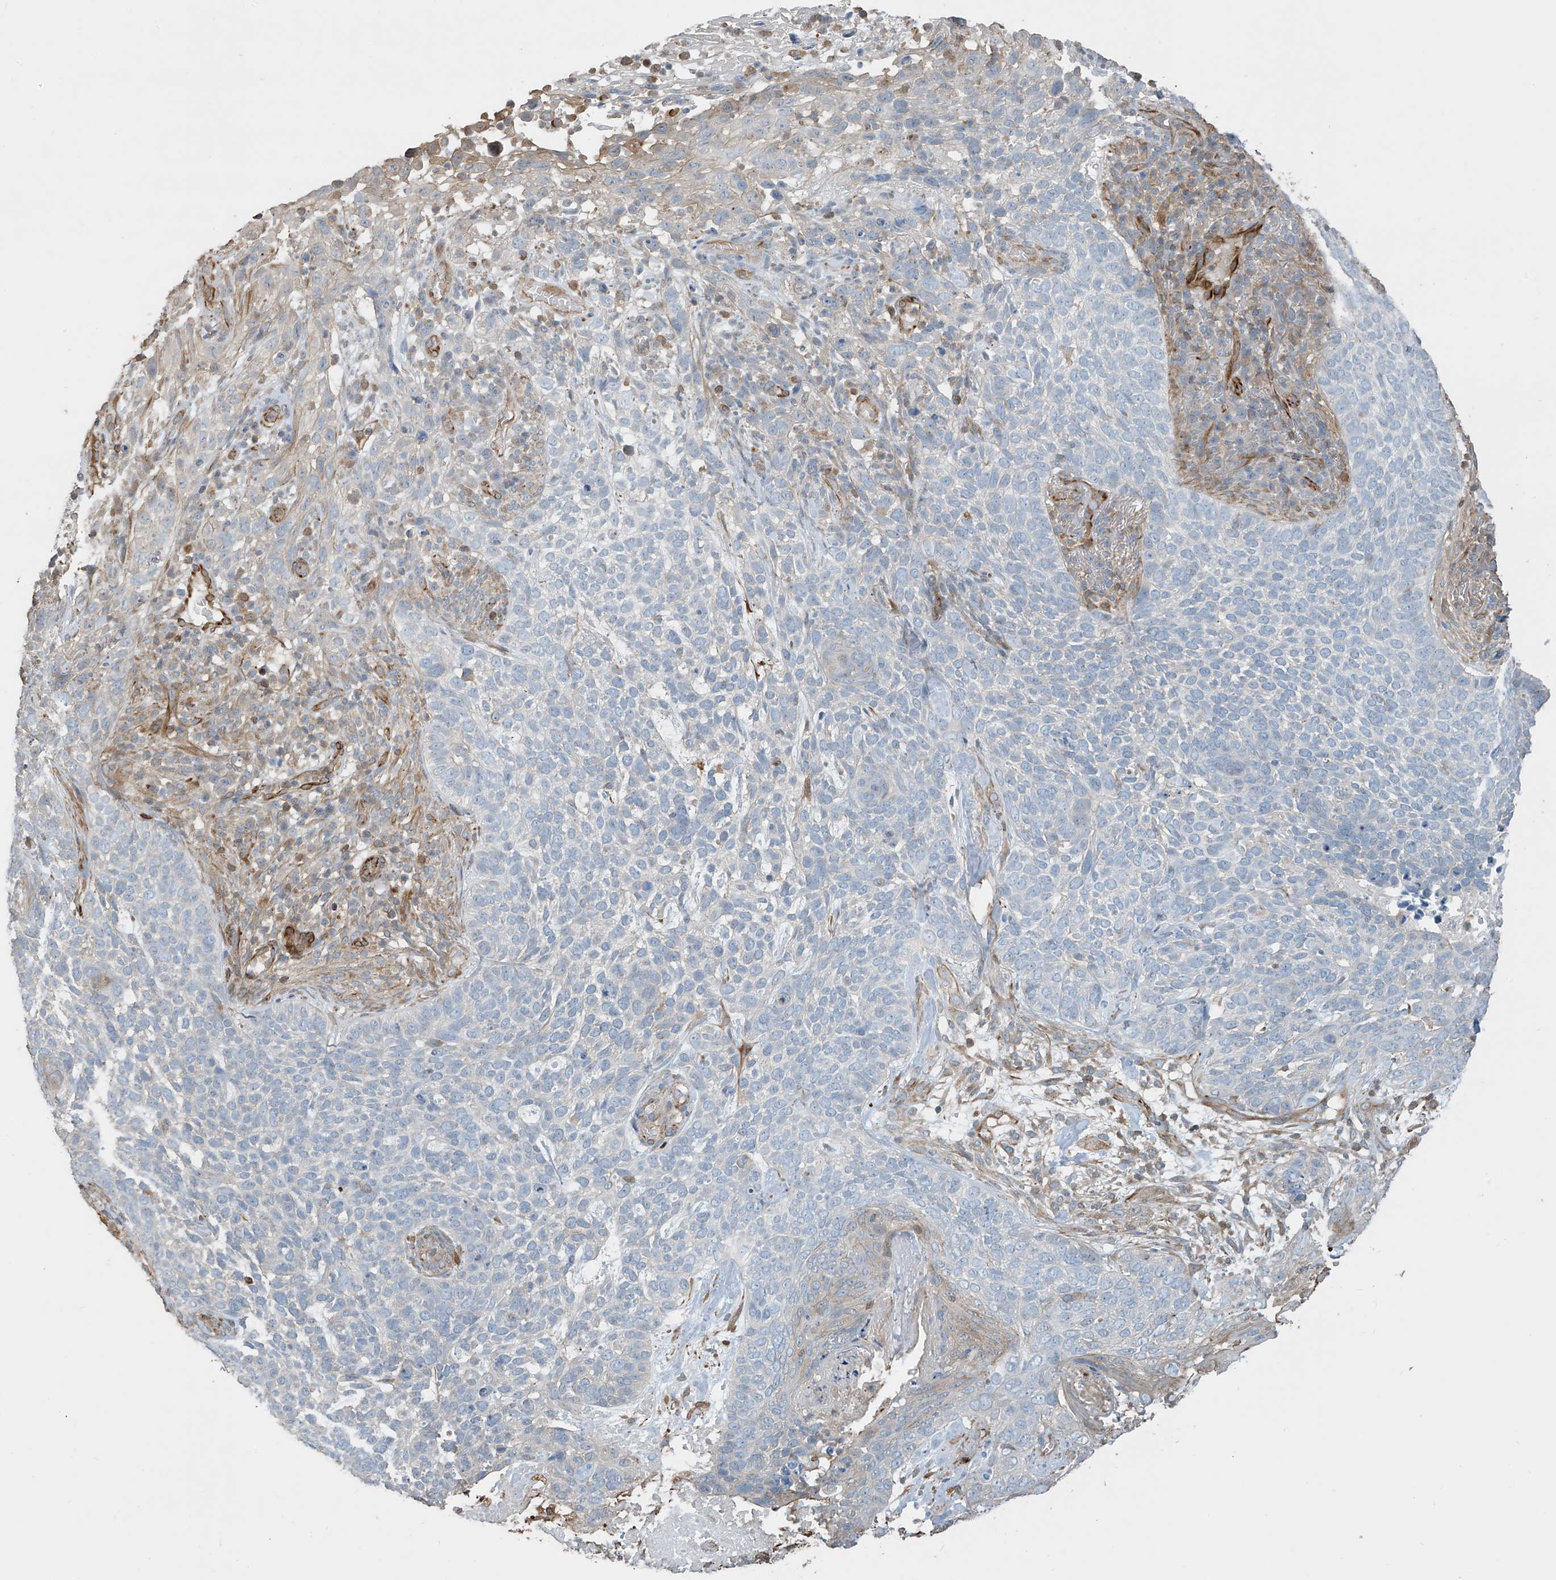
{"staining": {"intensity": "negative", "quantity": "none", "location": "none"}, "tissue": "skin cancer", "cell_type": "Tumor cells", "image_type": "cancer", "snomed": [{"axis": "morphology", "description": "Basal cell carcinoma"}, {"axis": "topography", "description": "Skin"}], "caption": "Protein analysis of skin cancer (basal cell carcinoma) demonstrates no significant staining in tumor cells. (DAB IHC with hematoxylin counter stain).", "gene": "SH3BGRL3", "patient": {"sex": "female", "age": 64}}